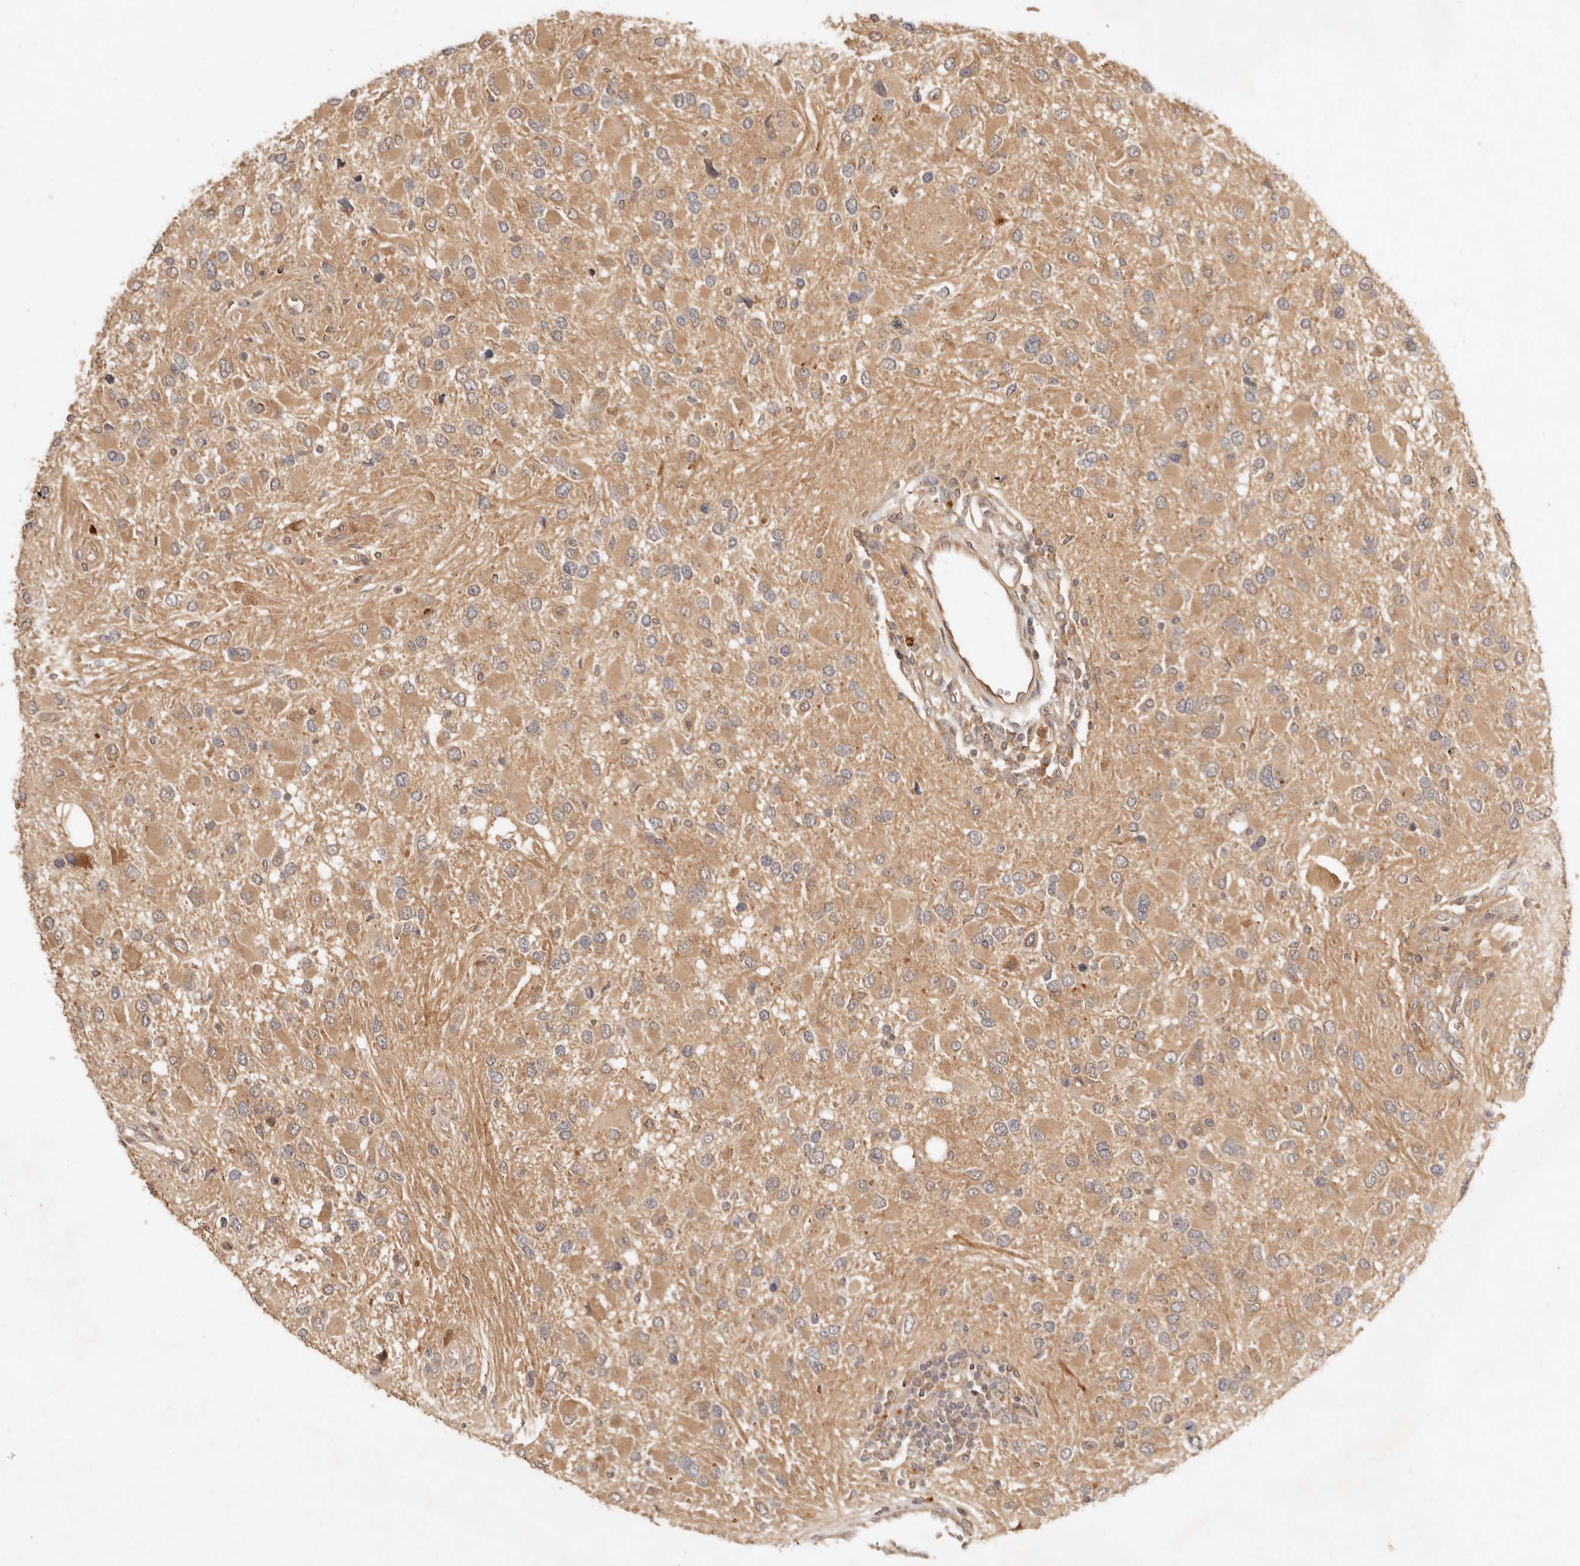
{"staining": {"intensity": "moderate", "quantity": ">75%", "location": "cytoplasmic/membranous"}, "tissue": "glioma", "cell_type": "Tumor cells", "image_type": "cancer", "snomed": [{"axis": "morphology", "description": "Glioma, malignant, High grade"}, {"axis": "topography", "description": "Brain"}], "caption": "Immunohistochemistry (IHC) histopathology image of neoplastic tissue: human malignant high-grade glioma stained using immunohistochemistry shows medium levels of moderate protein expression localized specifically in the cytoplasmic/membranous of tumor cells, appearing as a cytoplasmic/membranous brown color.", "gene": "FREM2", "patient": {"sex": "male", "age": 53}}